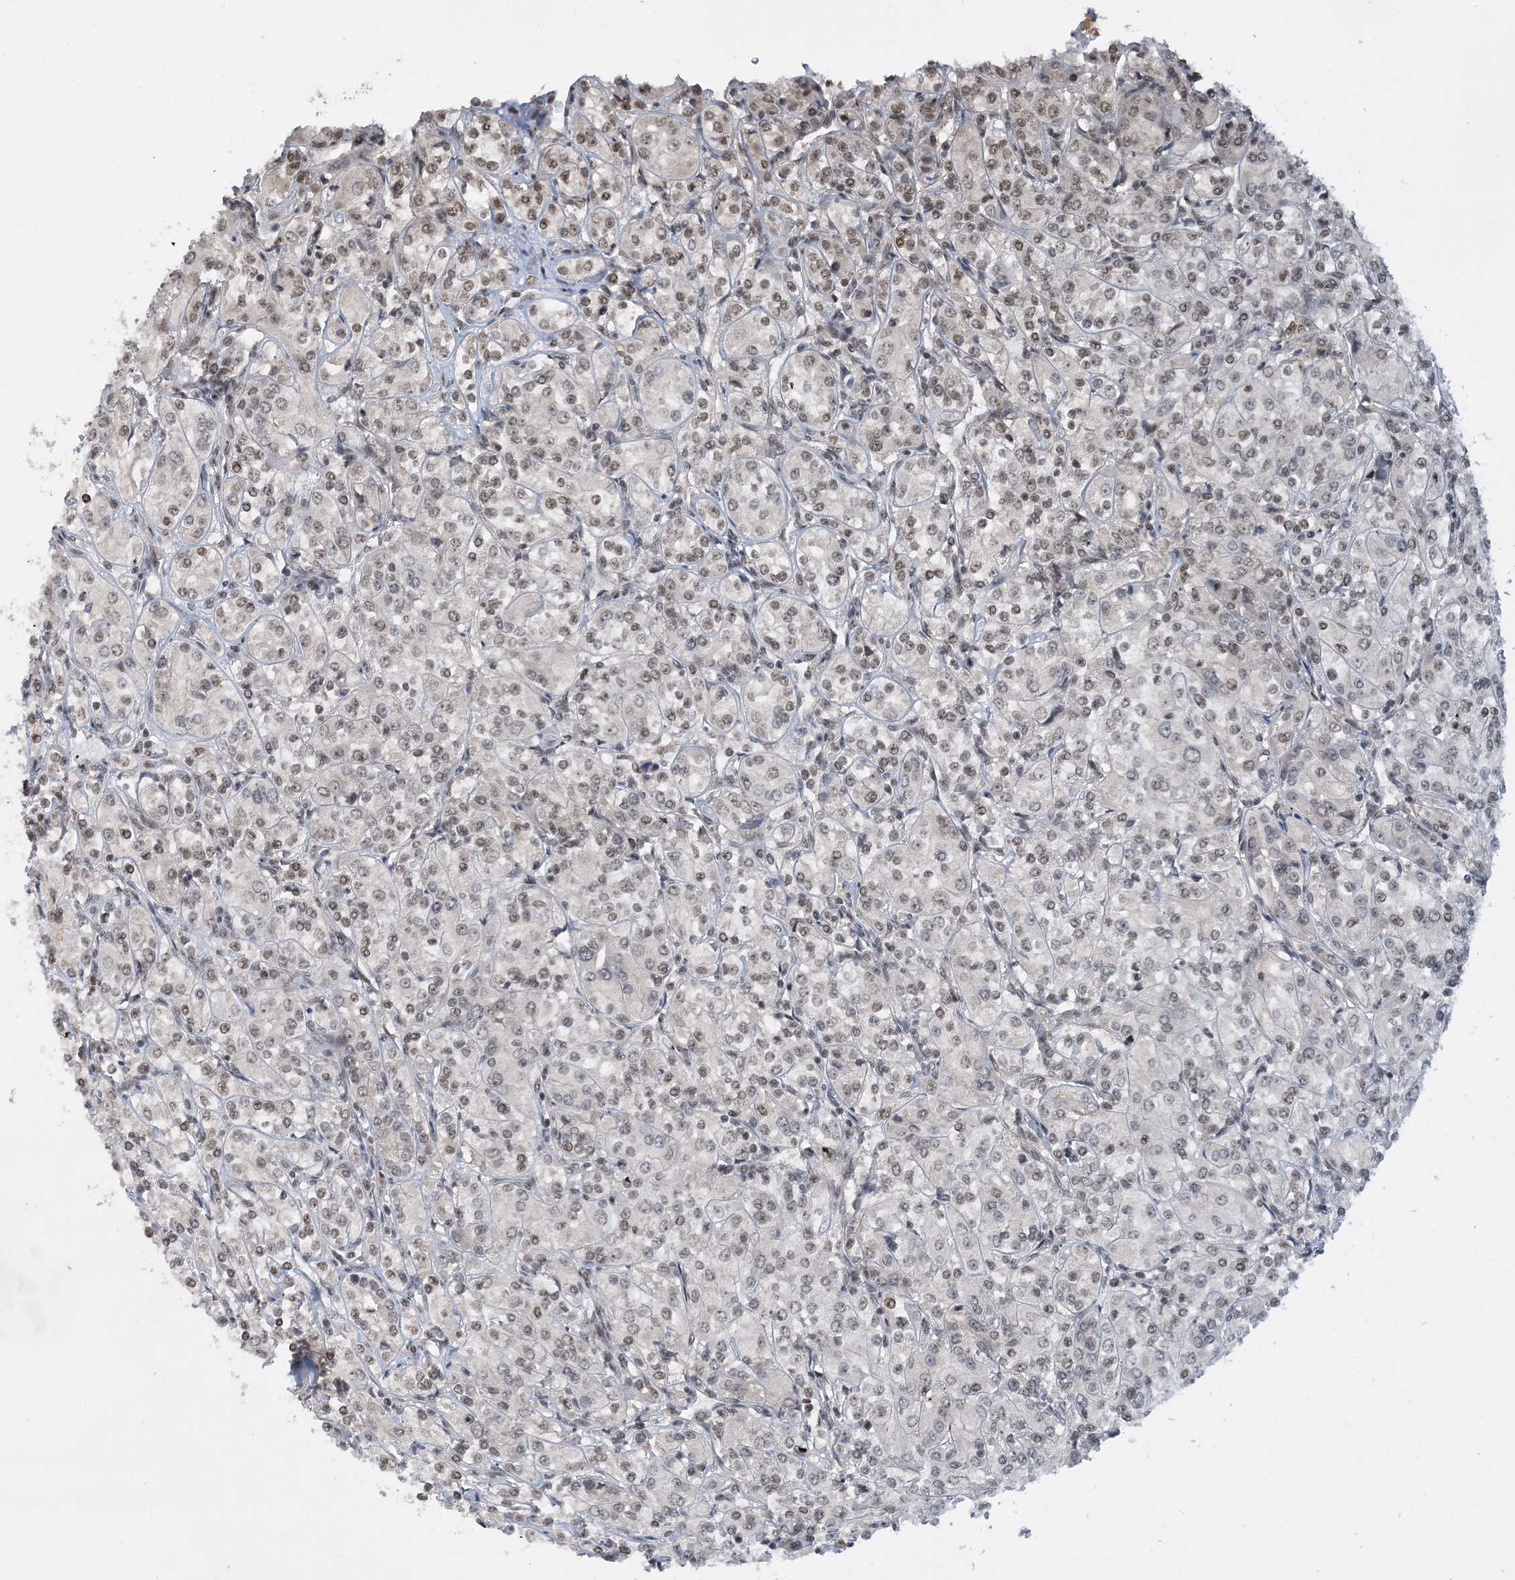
{"staining": {"intensity": "weak", "quantity": ">75%", "location": "nuclear"}, "tissue": "renal cancer", "cell_type": "Tumor cells", "image_type": "cancer", "snomed": [{"axis": "morphology", "description": "Adenocarcinoma, NOS"}, {"axis": "topography", "description": "Kidney"}], "caption": "The immunohistochemical stain shows weak nuclear positivity in tumor cells of renal cancer (adenocarcinoma) tissue.", "gene": "ACYP2", "patient": {"sex": "male", "age": 77}}